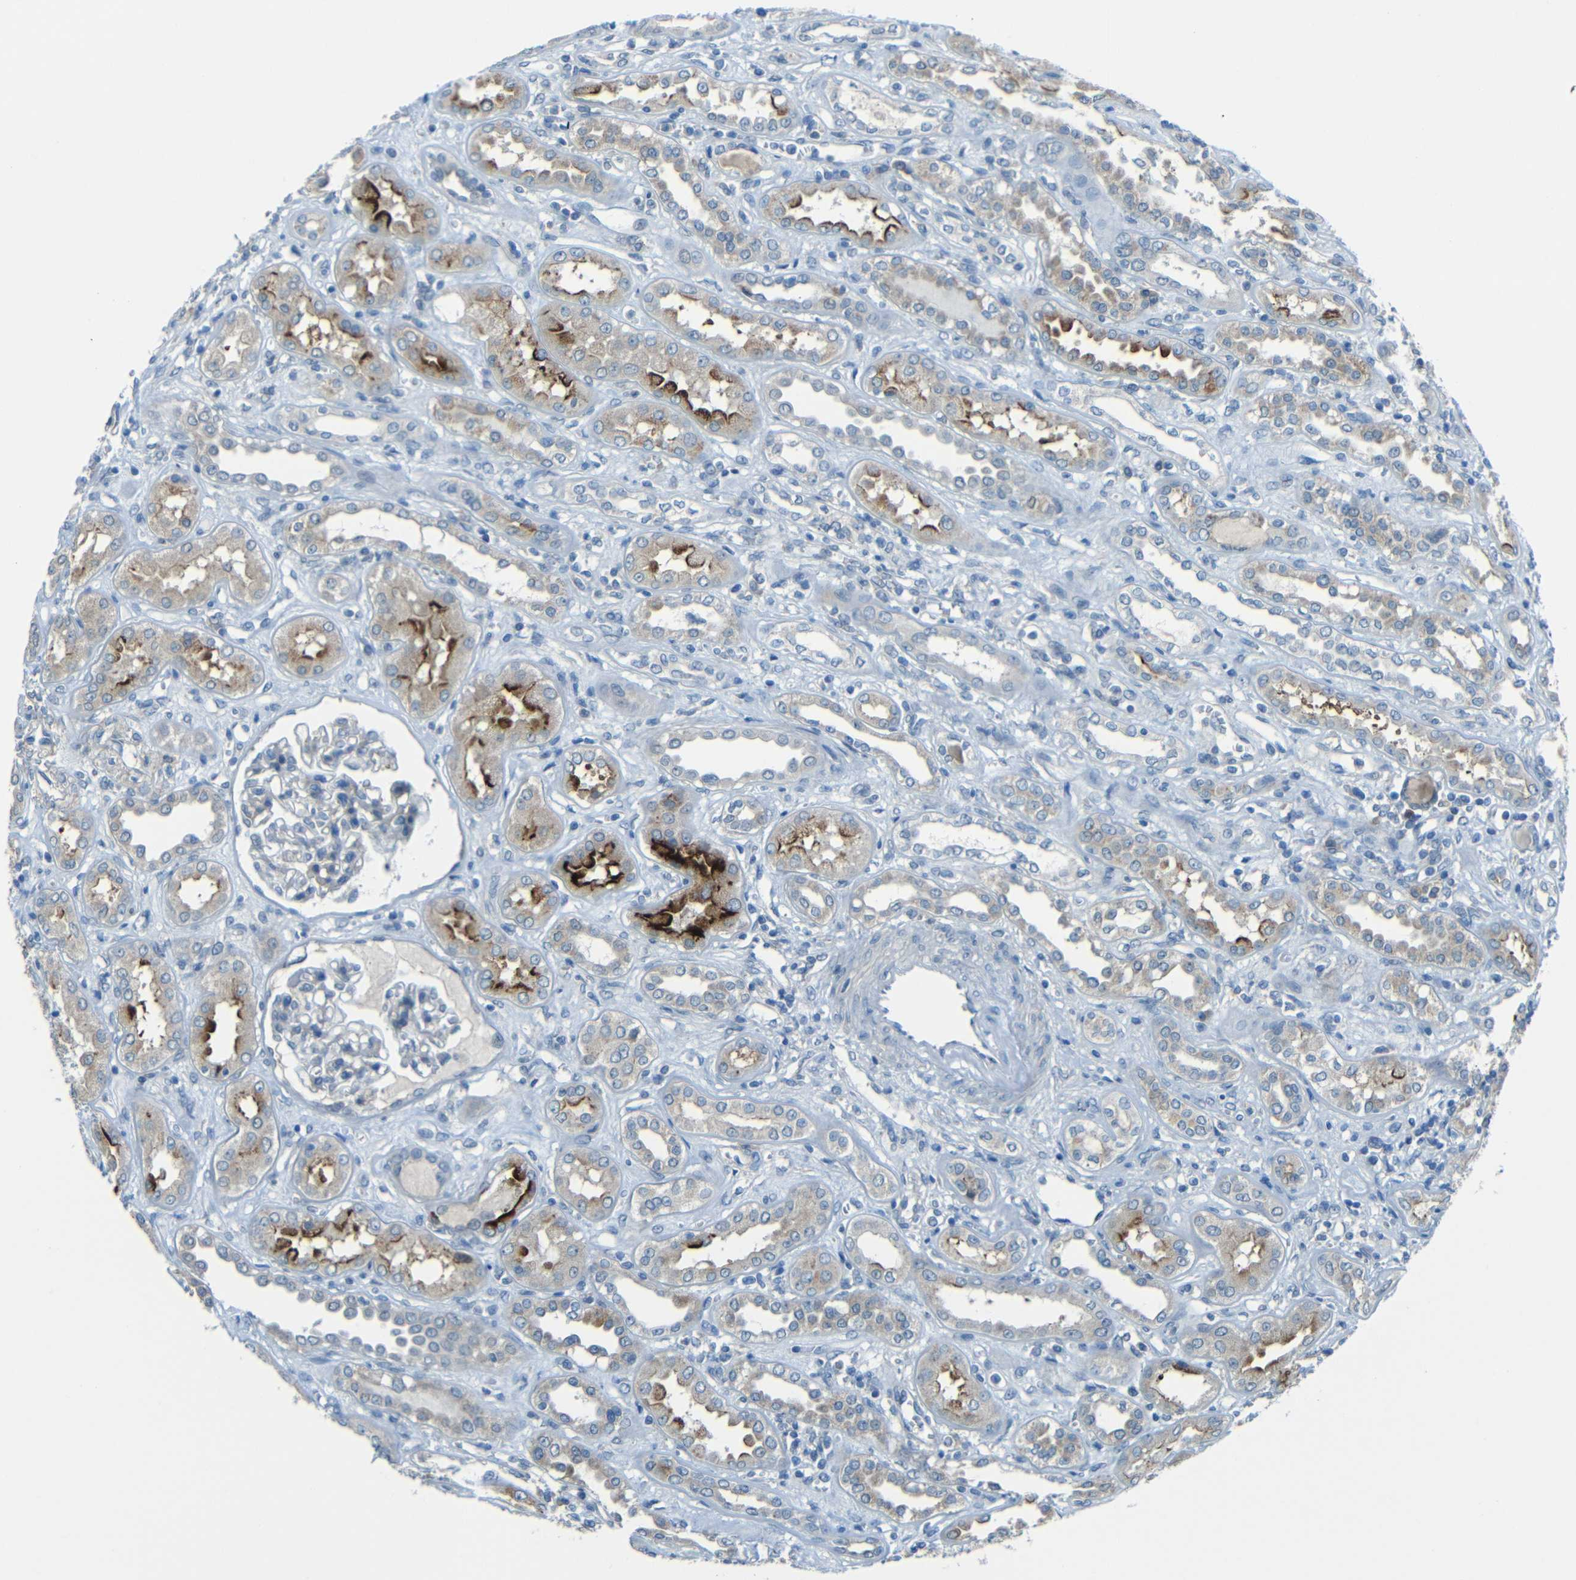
{"staining": {"intensity": "negative", "quantity": "none", "location": "none"}, "tissue": "kidney", "cell_type": "Cells in glomeruli", "image_type": "normal", "snomed": [{"axis": "morphology", "description": "Normal tissue, NOS"}, {"axis": "topography", "description": "Kidney"}], "caption": "Unremarkable kidney was stained to show a protein in brown. There is no significant staining in cells in glomeruli. (DAB (3,3'-diaminobenzidine) IHC visualized using brightfield microscopy, high magnification).", "gene": "ANKRD22", "patient": {"sex": "male", "age": 59}}